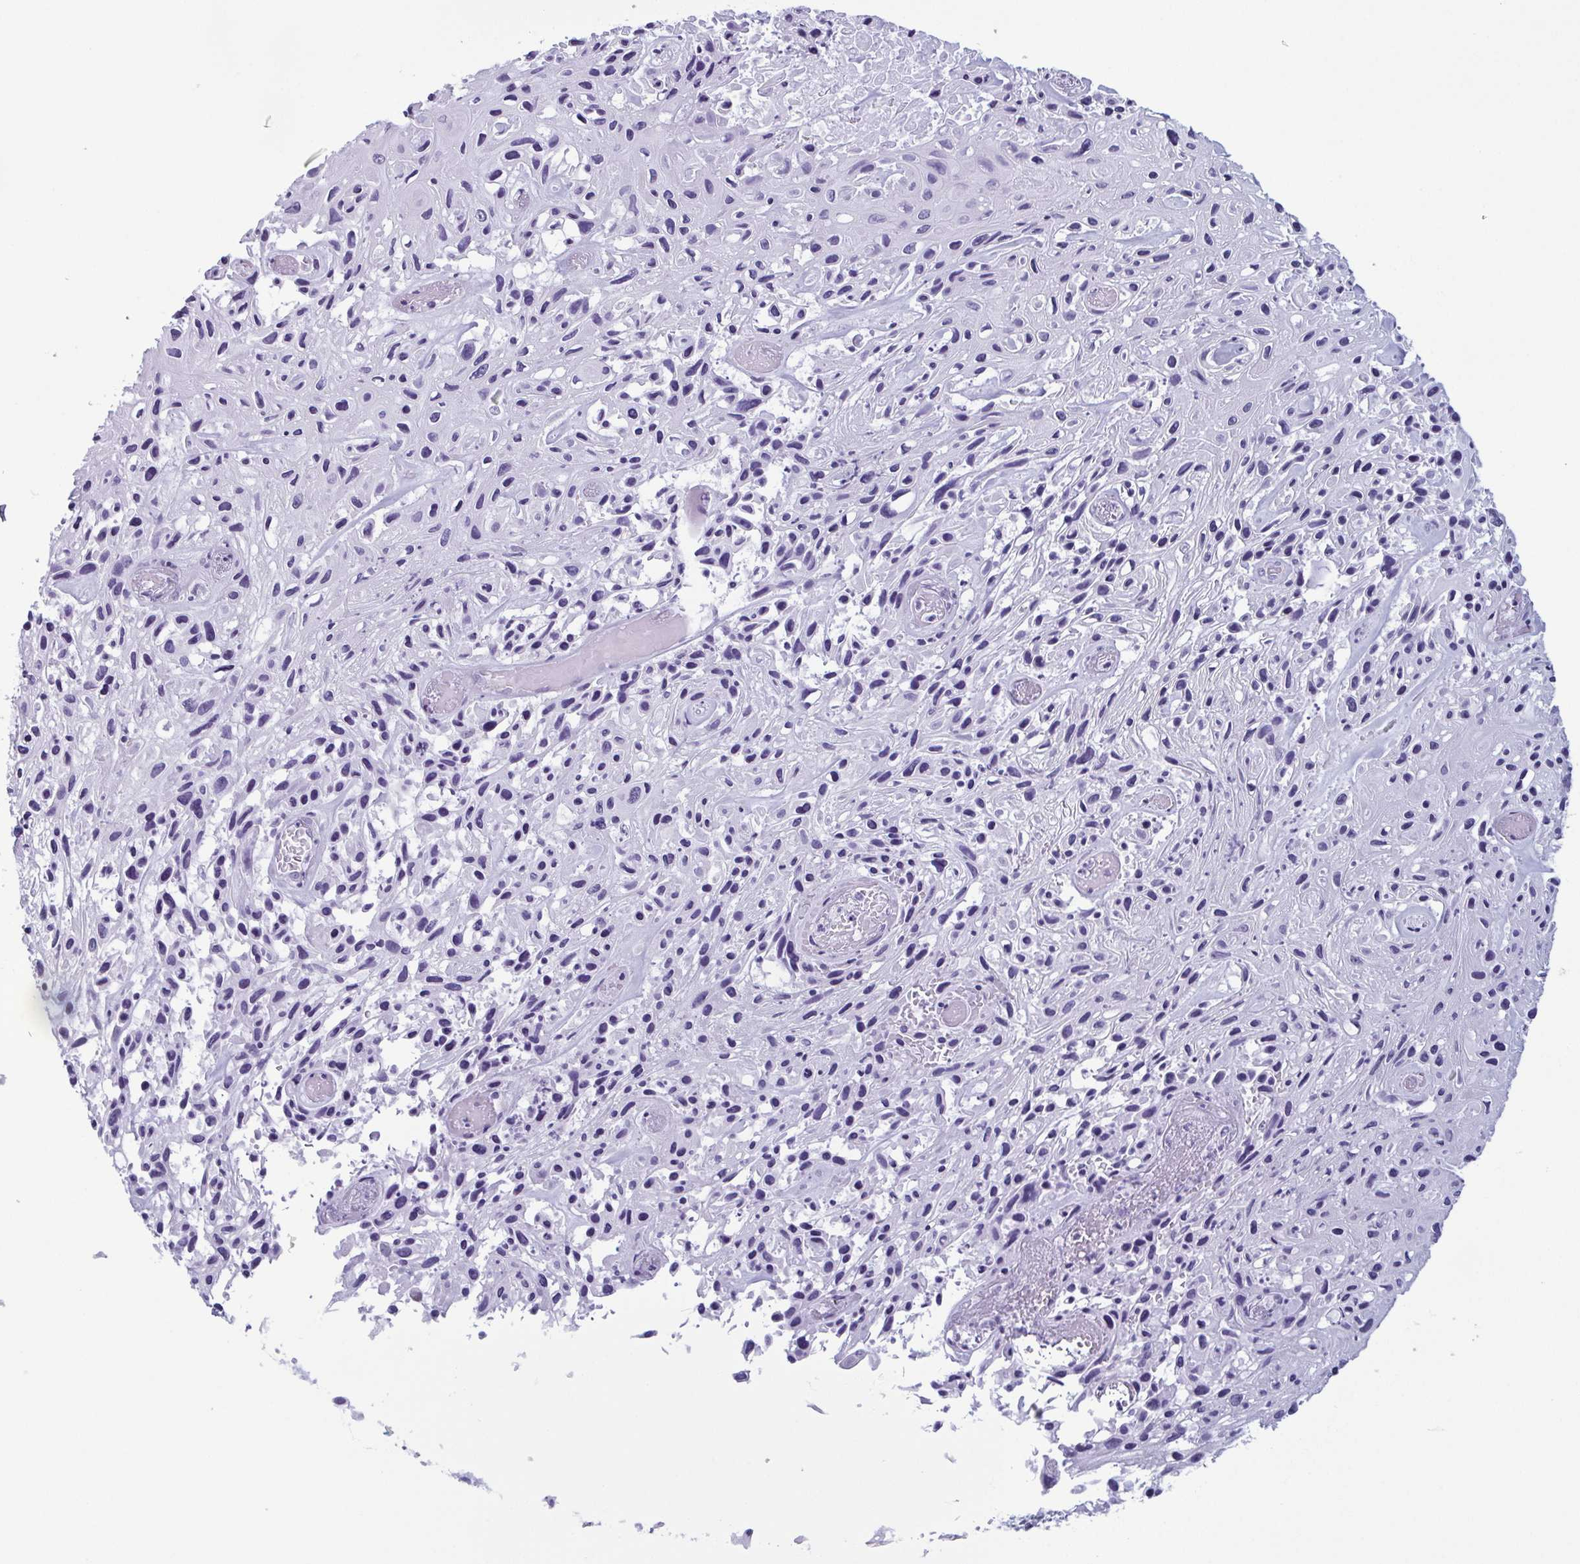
{"staining": {"intensity": "negative", "quantity": "none", "location": "none"}, "tissue": "skin cancer", "cell_type": "Tumor cells", "image_type": "cancer", "snomed": [{"axis": "morphology", "description": "Squamous cell carcinoma, NOS"}, {"axis": "topography", "description": "Skin"}], "caption": "There is no significant staining in tumor cells of skin cancer. (Stains: DAB immunohistochemistry with hematoxylin counter stain, Microscopy: brightfield microscopy at high magnification).", "gene": "RBM7", "patient": {"sex": "male", "age": 82}}